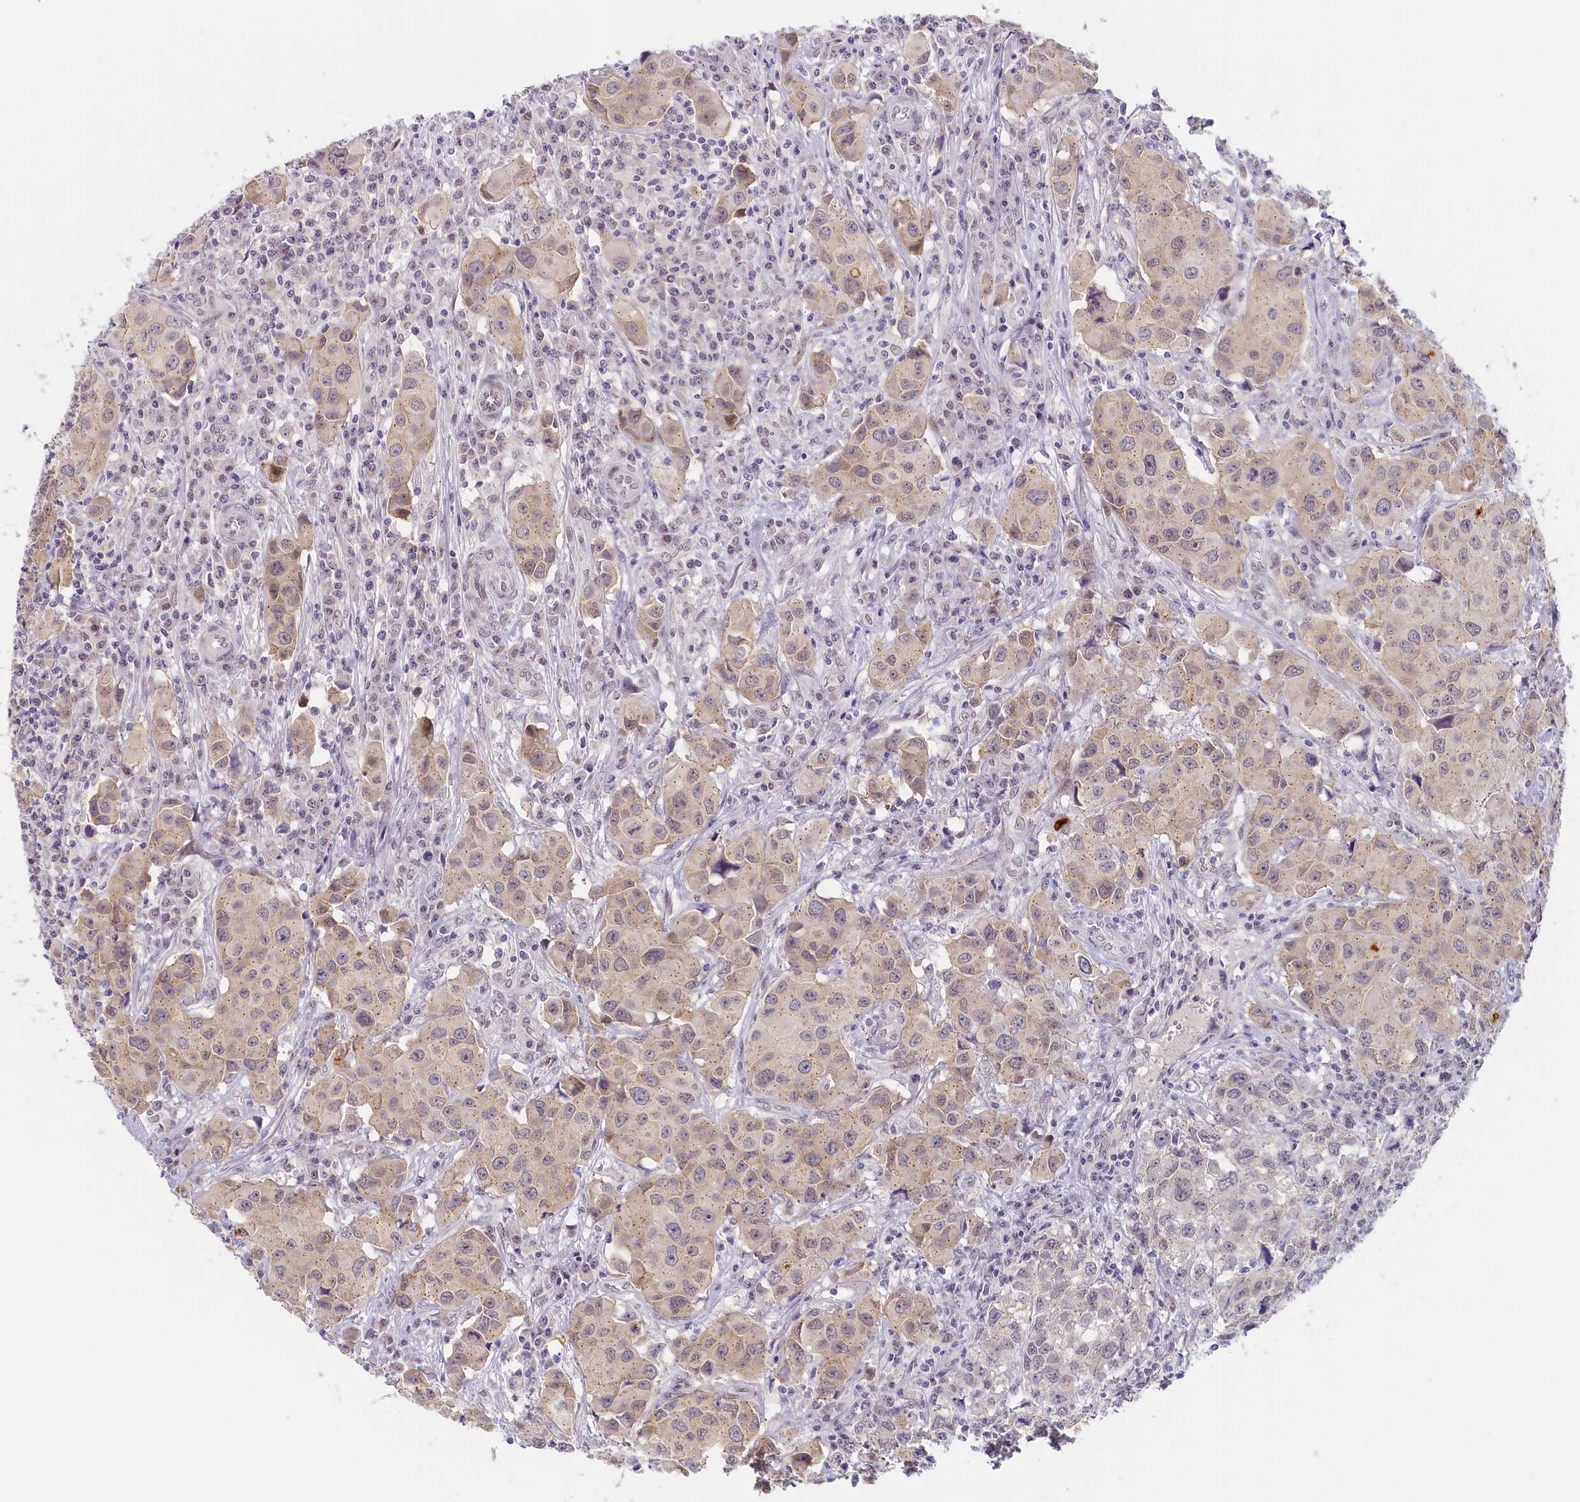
{"staining": {"intensity": "negative", "quantity": "none", "location": "none"}, "tissue": "urothelial cancer", "cell_type": "Tumor cells", "image_type": "cancer", "snomed": [{"axis": "morphology", "description": "Urothelial carcinoma, High grade"}, {"axis": "topography", "description": "Urinary bladder"}], "caption": "Photomicrograph shows no protein staining in tumor cells of urothelial cancer tissue. (Brightfield microscopy of DAB immunohistochemistry at high magnification).", "gene": "SEC31B", "patient": {"sex": "female", "age": 75}}